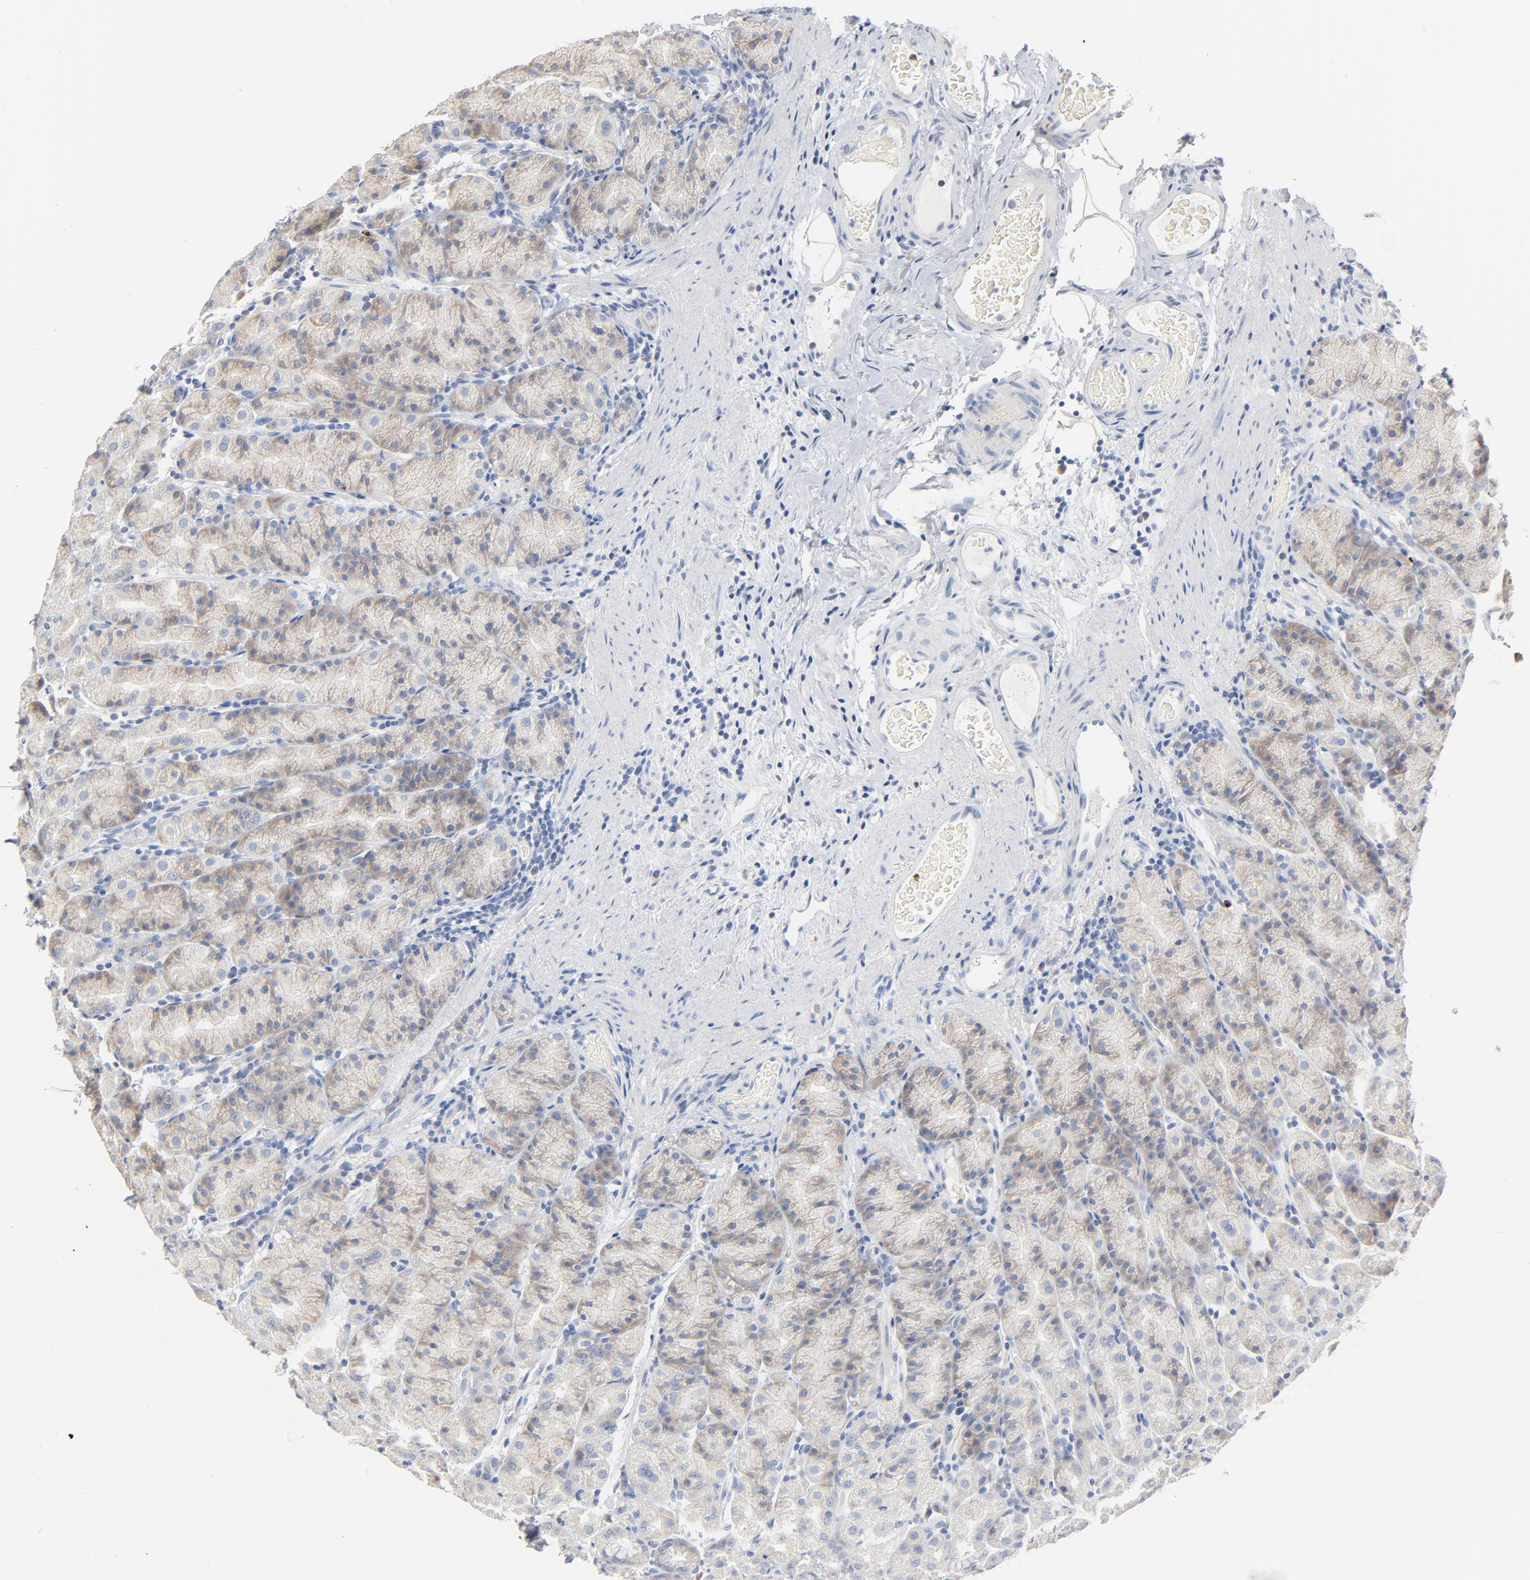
{"staining": {"intensity": "negative", "quantity": "none", "location": "none"}, "tissue": "stomach", "cell_type": "Glandular cells", "image_type": "normal", "snomed": [{"axis": "morphology", "description": "Normal tissue, NOS"}, {"axis": "topography", "description": "Stomach, upper"}], "caption": "Protein analysis of benign stomach reveals no significant expression in glandular cells. Brightfield microscopy of IHC stained with DAB (brown) and hematoxylin (blue), captured at high magnification.", "gene": "GZMB", "patient": {"sex": "male", "age": 68}}